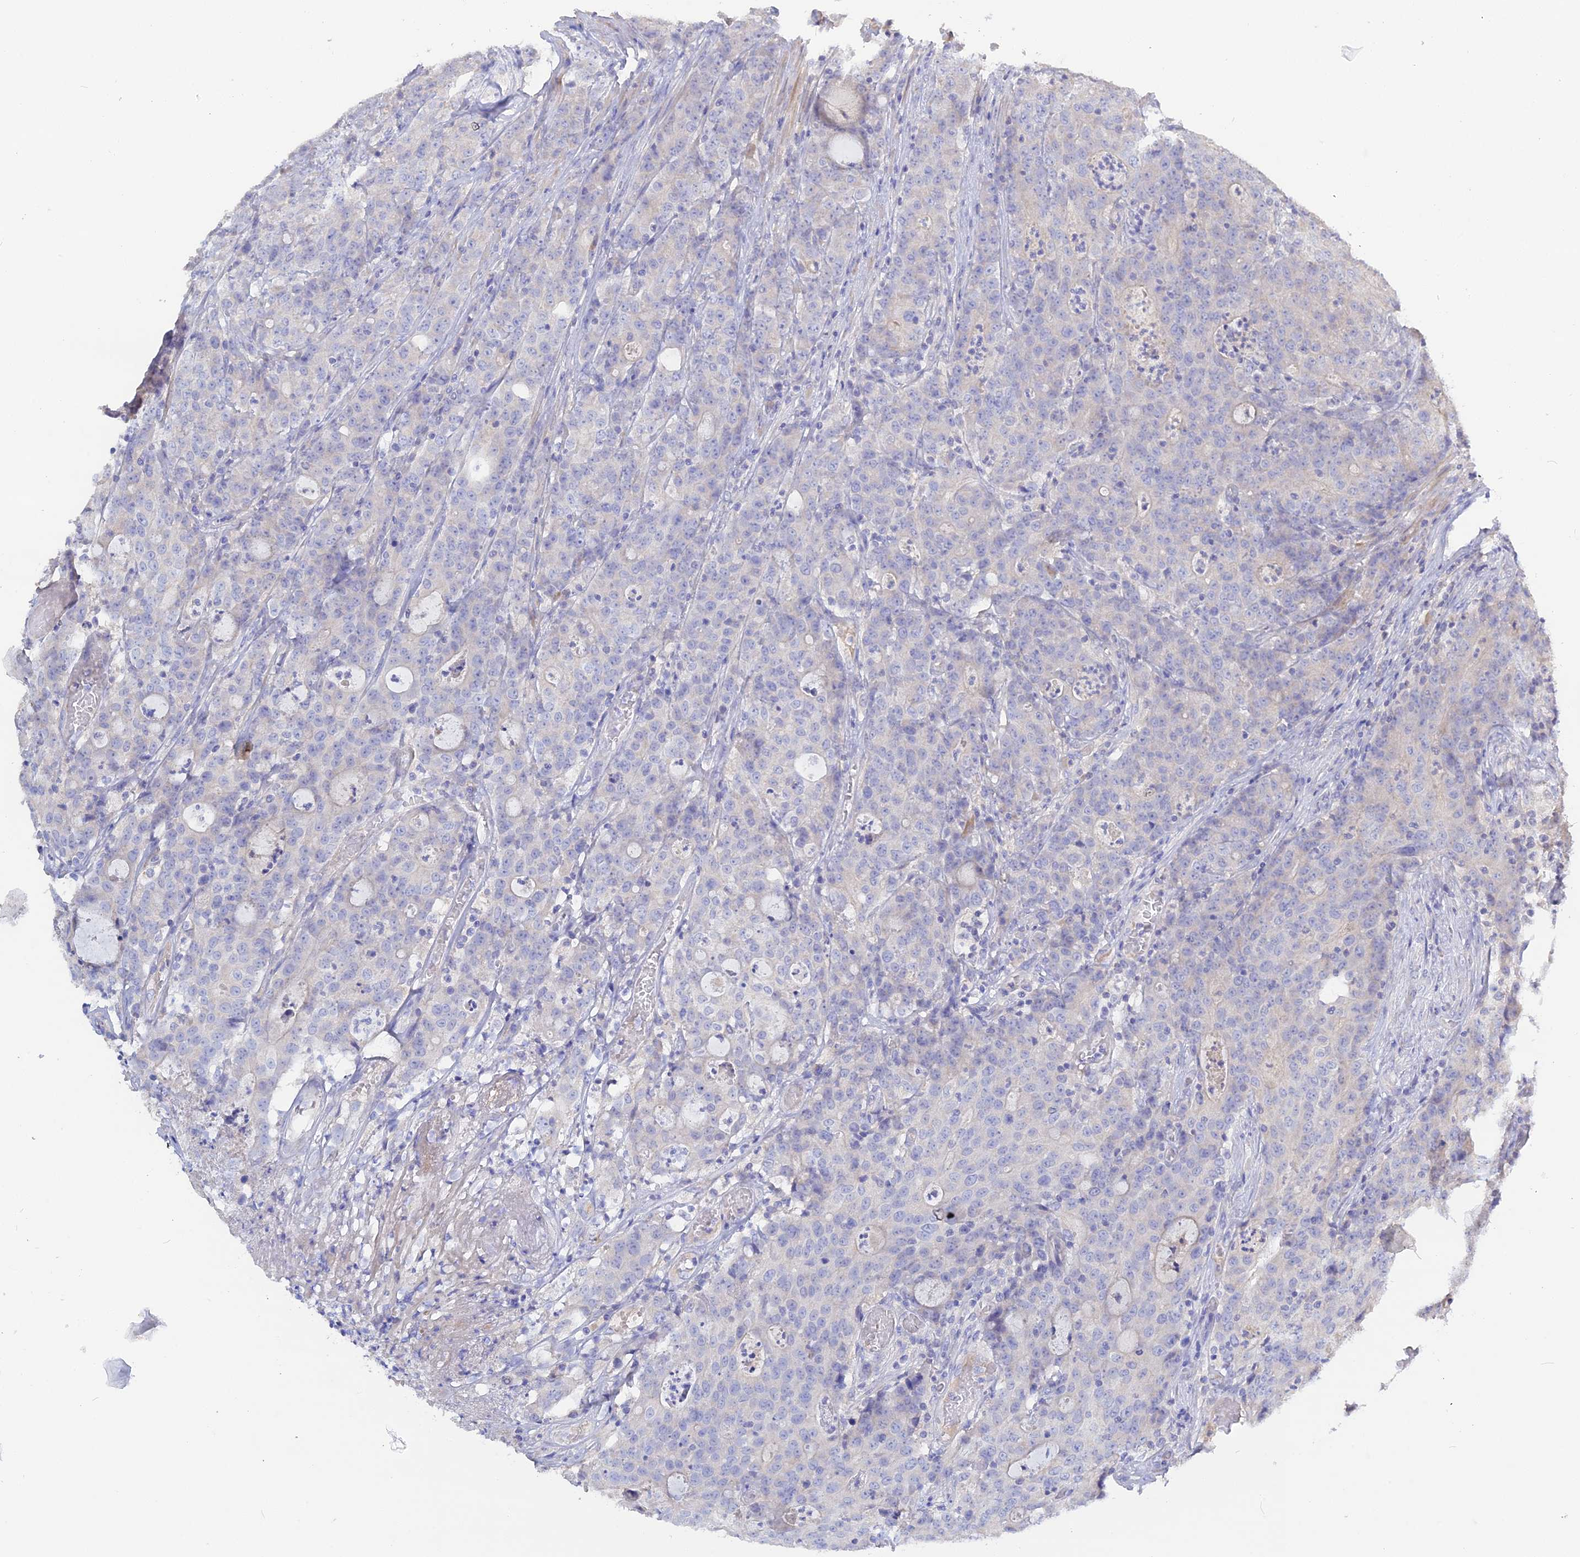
{"staining": {"intensity": "negative", "quantity": "none", "location": "none"}, "tissue": "colorectal cancer", "cell_type": "Tumor cells", "image_type": "cancer", "snomed": [{"axis": "morphology", "description": "Adenocarcinoma, NOS"}, {"axis": "topography", "description": "Colon"}], "caption": "The immunohistochemistry histopathology image has no significant expression in tumor cells of colorectal adenocarcinoma tissue.", "gene": "ADGRA1", "patient": {"sex": "male", "age": 83}}